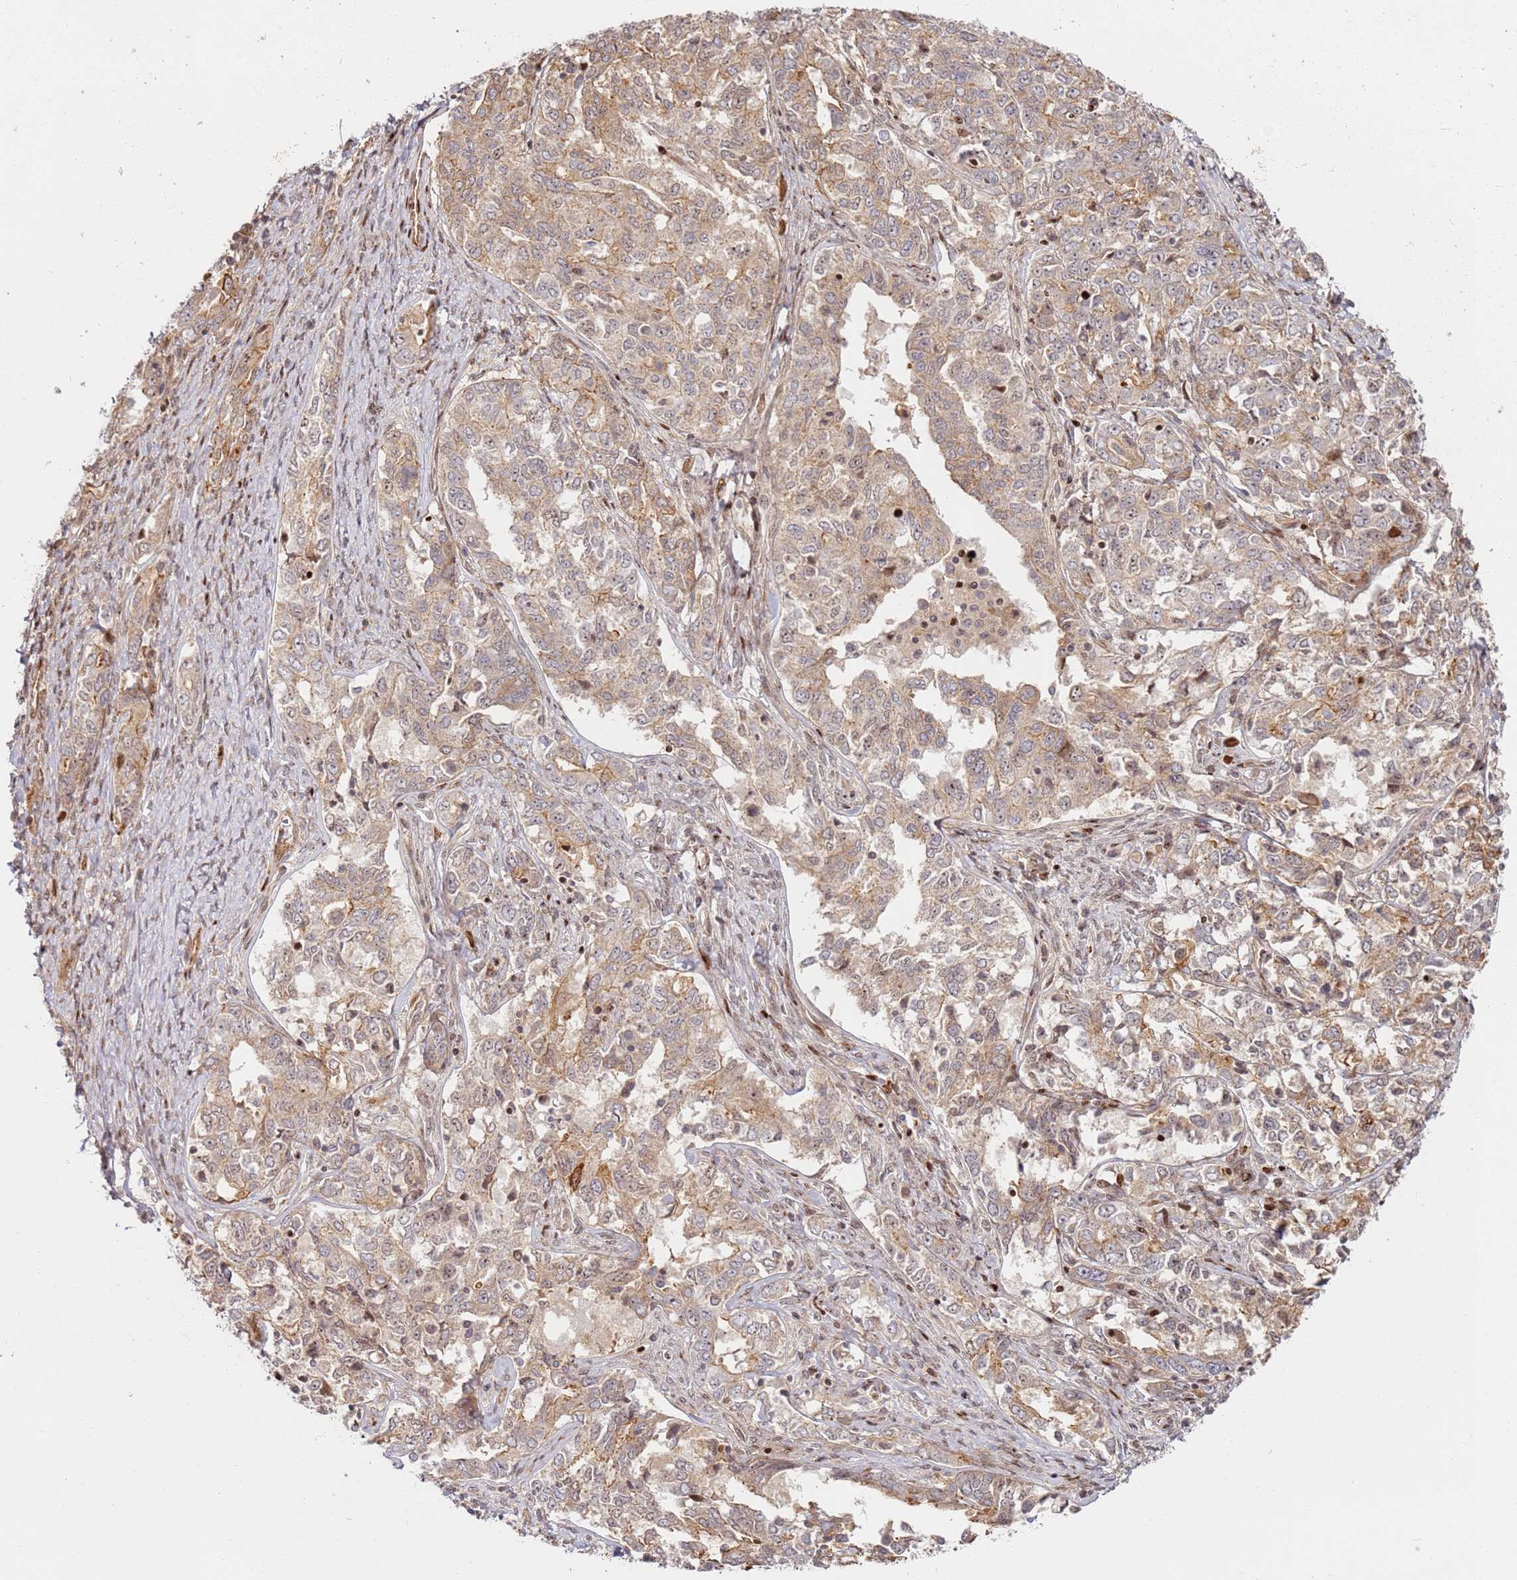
{"staining": {"intensity": "weak", "quantity": "25%-75%", "location": "cytoplasmic/membranous"}, "tissue": "ovarian cancer", "cell_type": "Tumor cells", "image_type": "cancer", "snomed": [{"axis": "morphology", "description": "Carcinoma, endometroid"}, {"axis": "topography", "description": "Ovary"}], "caption": "A high-resolution micrograph shows immunohistochemistry (IHC) staining of ovarian endometroid carcinoma, which exhibits weak cytoplasmic/membranous positivity in about 25%-75% of tumor cells.", "gene": "TMEM233", "patient": {"sex": "female", "age": 62}}